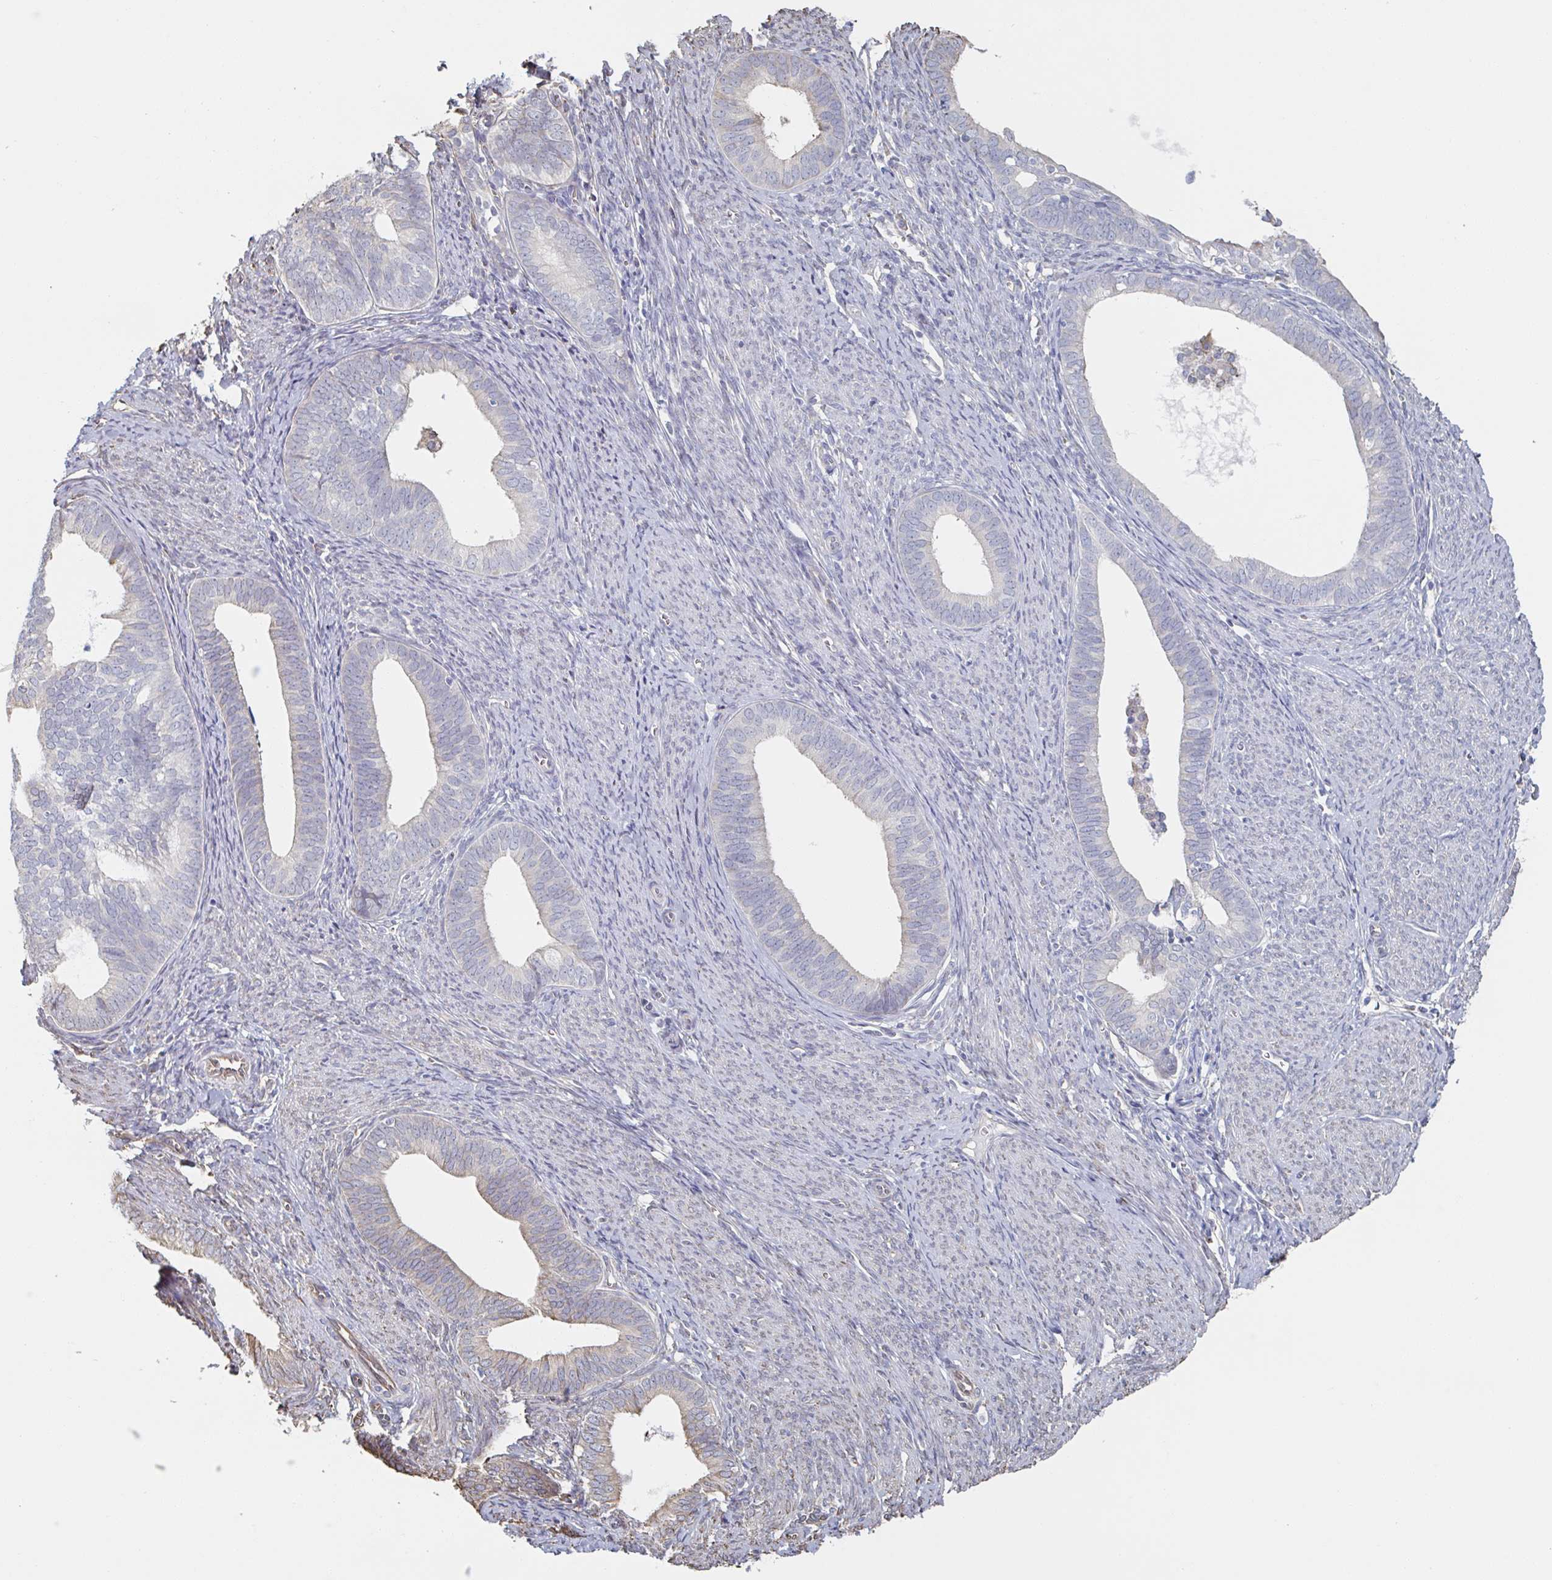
{"staining": {"intensity": "weak", "quantity": "<25%", "location": "cytoplasmic/membranous"}, "tissue": "endometrial cancer", "cell_type": "Tumor cells", "image_type": "cancer", "snomed": [{"axis": "morphology", "description": "Adenocarcinoma, NOS"}, {"axis": "topography", "description": "Endometrium"}], "caption": "DAB immunohistochemical staining of human endometrial cancer displays no significant staining in tumor cells.", "gene": "RAB5IF", "patient": {"sex": "female", "age": 75}}